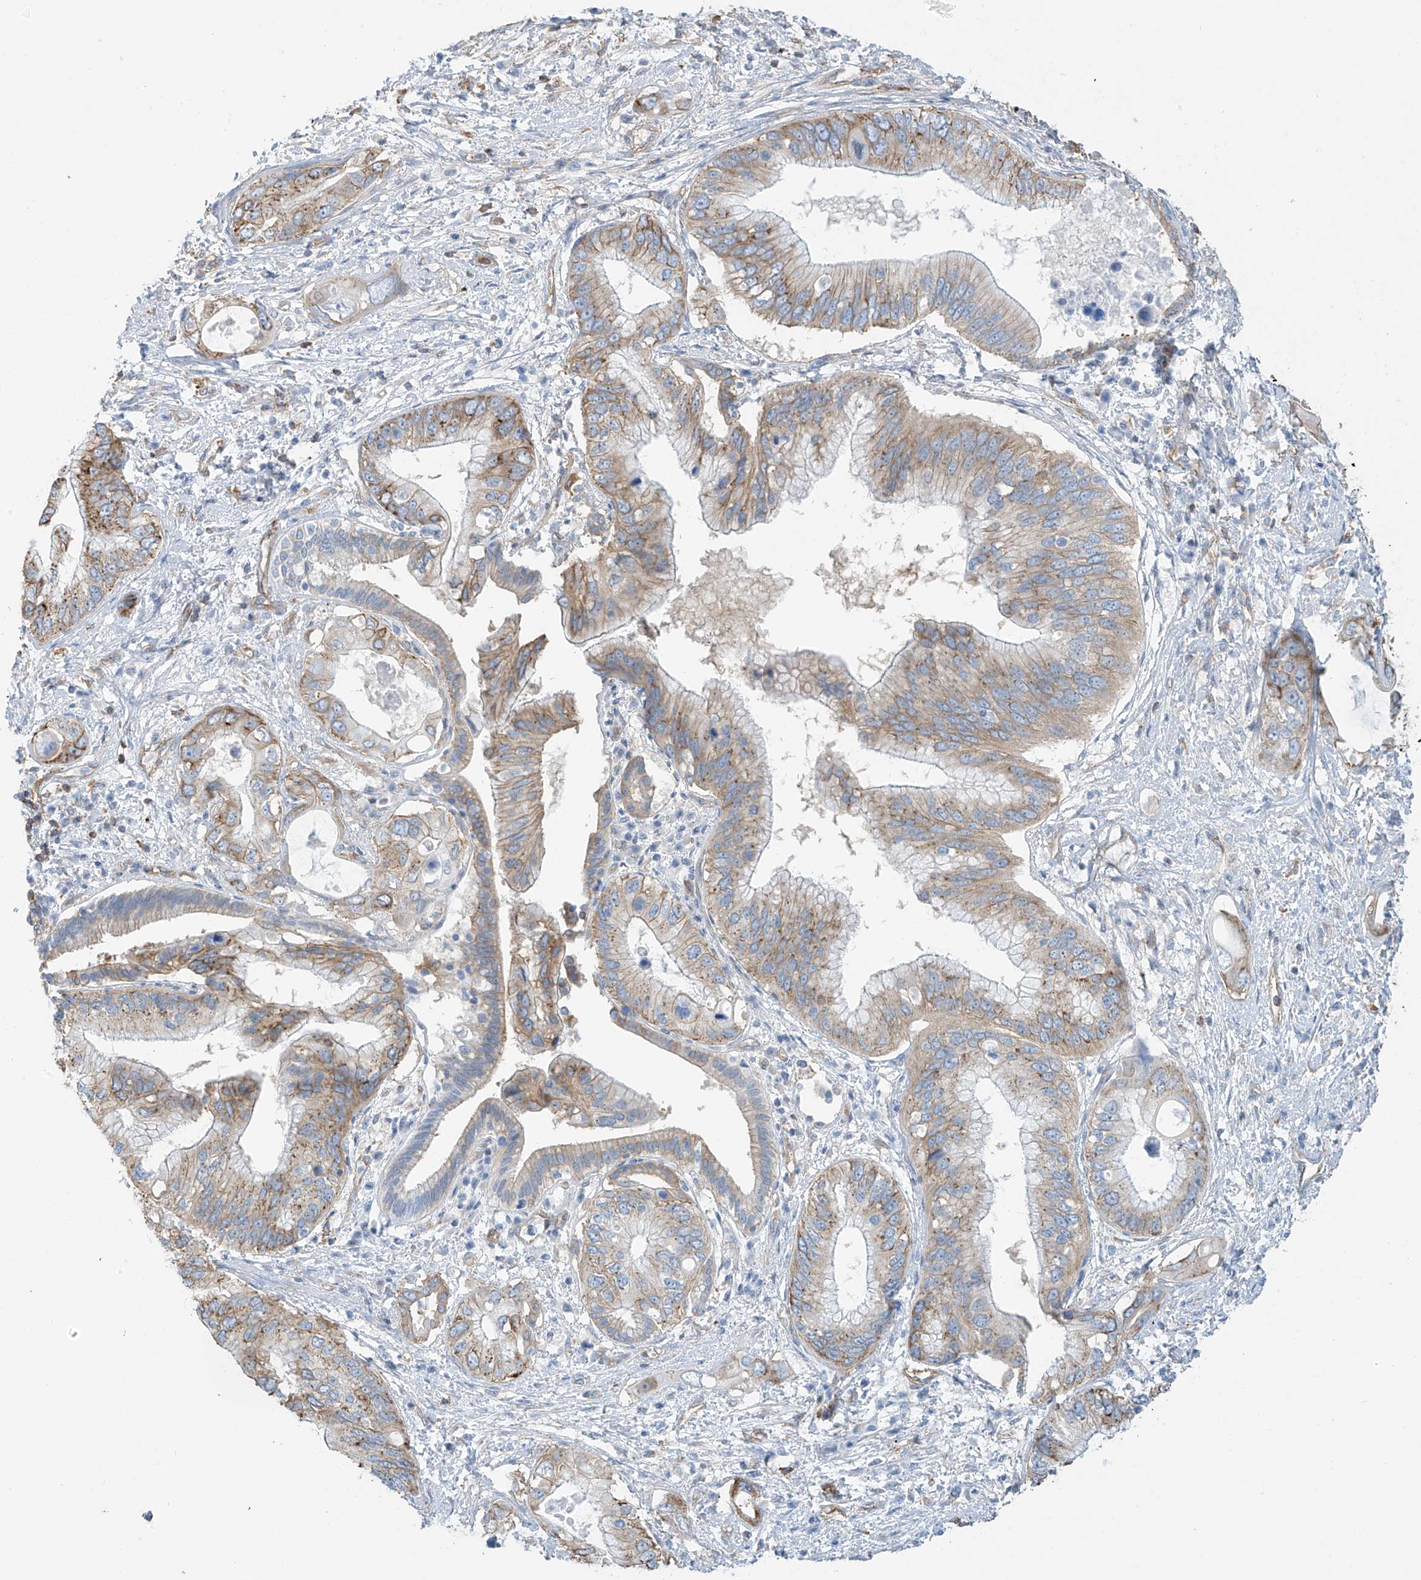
{"staining": {"intensity": "weak", "quantity": ">75%", "location": "cytoplasmic/membranous"}, "tissue": "pancreatic cancer", "cell_type": "Tumor cells", "image_type": "cancer", "snomed": [{"axis": "morphology", "description": "Inflammation, NOS"}, {"axis": "morphology", "description": "Adenocarcinoma, NOS"}, {"axis": "topography", "description": "Pancreas"}], "caption": "This is an image of immunohistochemistry staining of pancreatic adenocarcinoma, which shows weak expression in the cytoplasmic/membranous of tumor cells.", "gene": "ZNF846", "patient": {"sex": "female", "age": 56}}